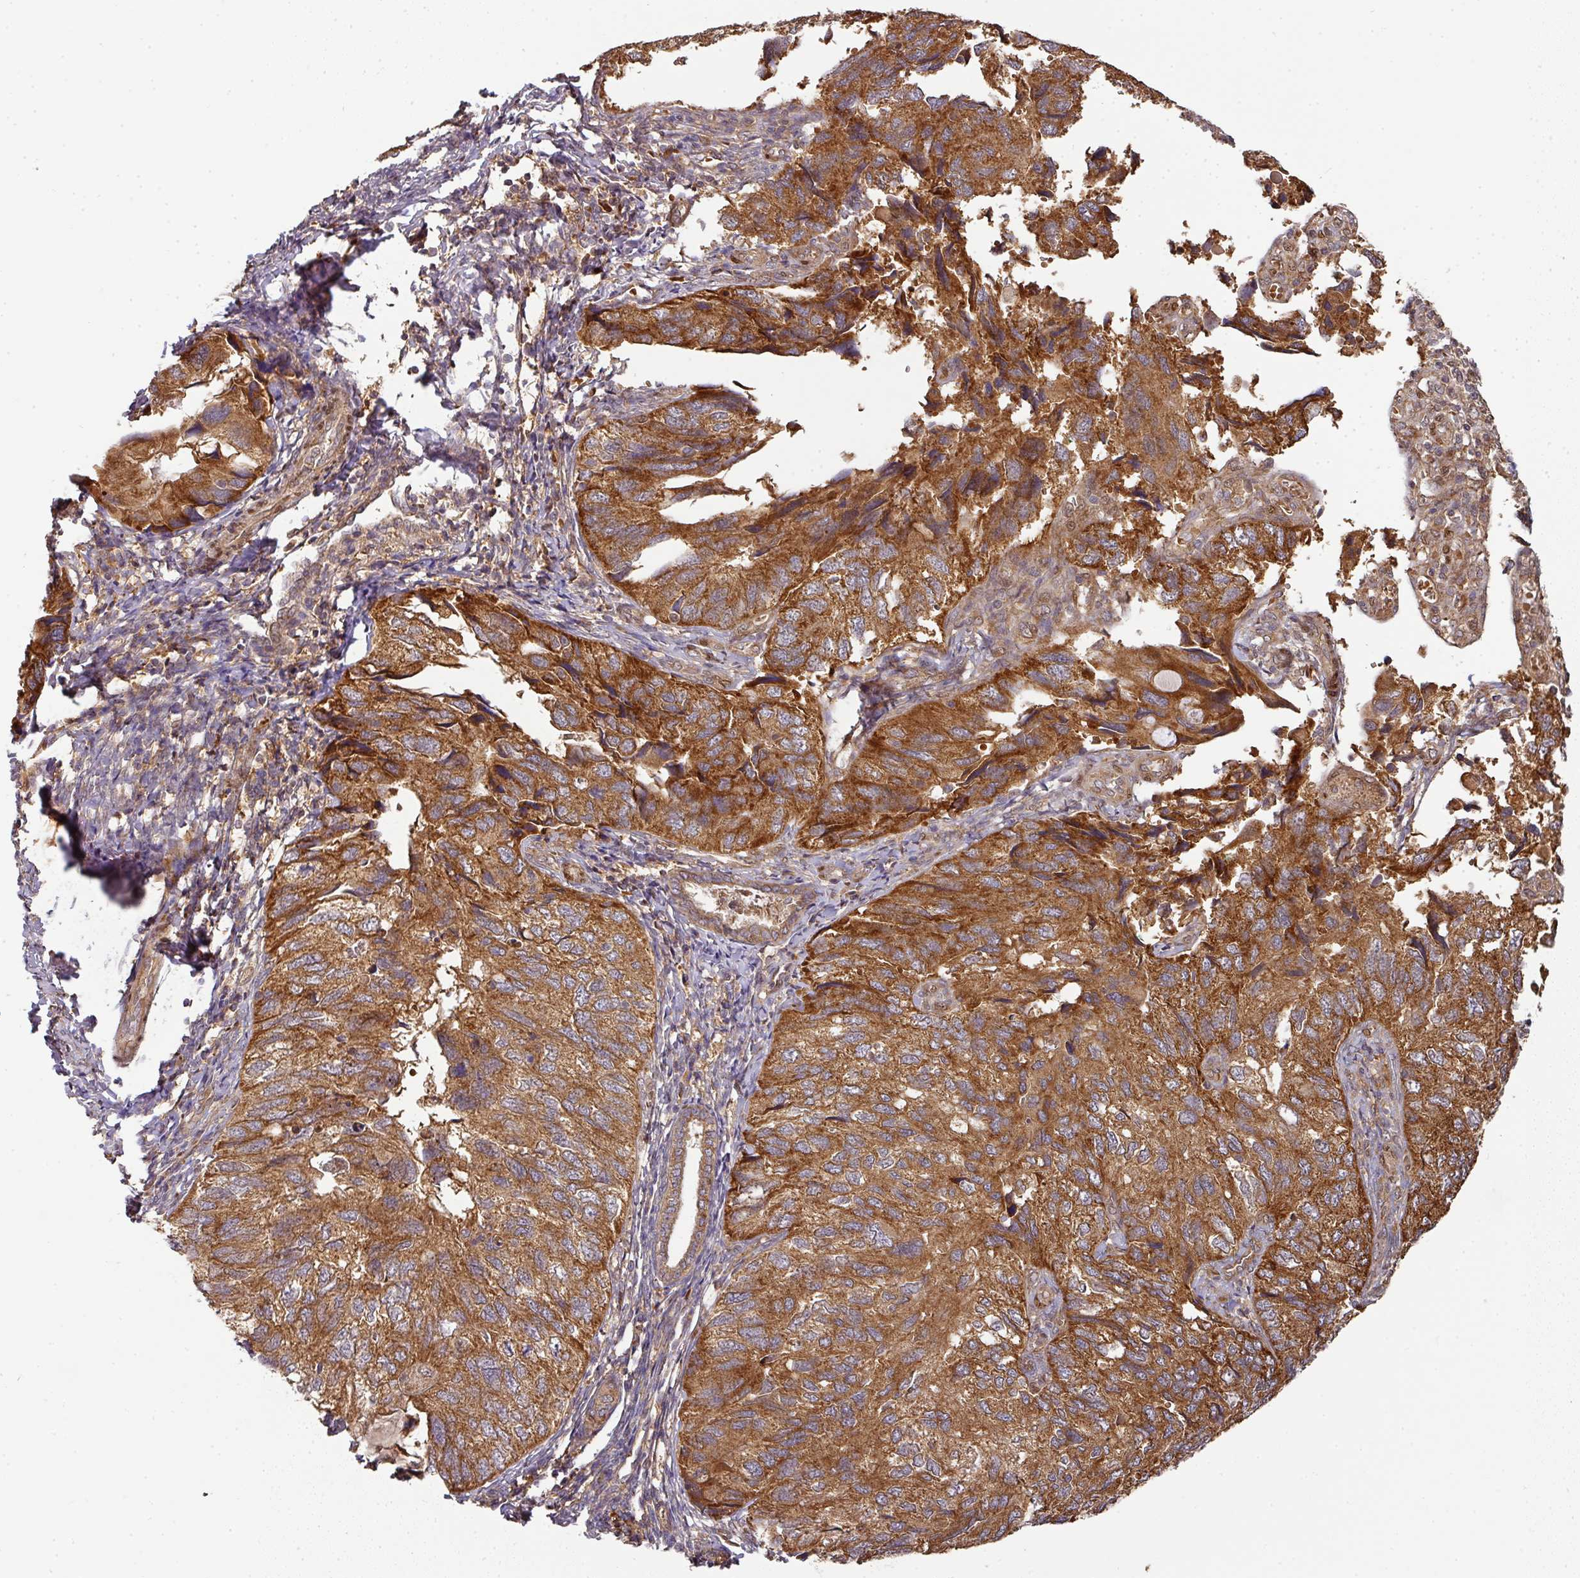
{"staining": {"intensity": "strong", "quantity": ">75%", "location": "cytoplasmic/membranous"}, "tissue": "endometrial cancer", "cell_type": "Tumor cells", "image_type": "cancer", "snomed": [{"axis": "morphology", "description": "Carcinoma, NOS"}, {"axis": "topography", "description": "Uterus"}], "caption": "High-power microscopy captured an immunohistochemistry micrograph of endometrial cancer (carcinoma), revealing strong cytoplasmic/membranous positivity in approximately >75% of tumor cells.", "gene": "MALSU1", "patient": {"sex": "female", "age": 76}}